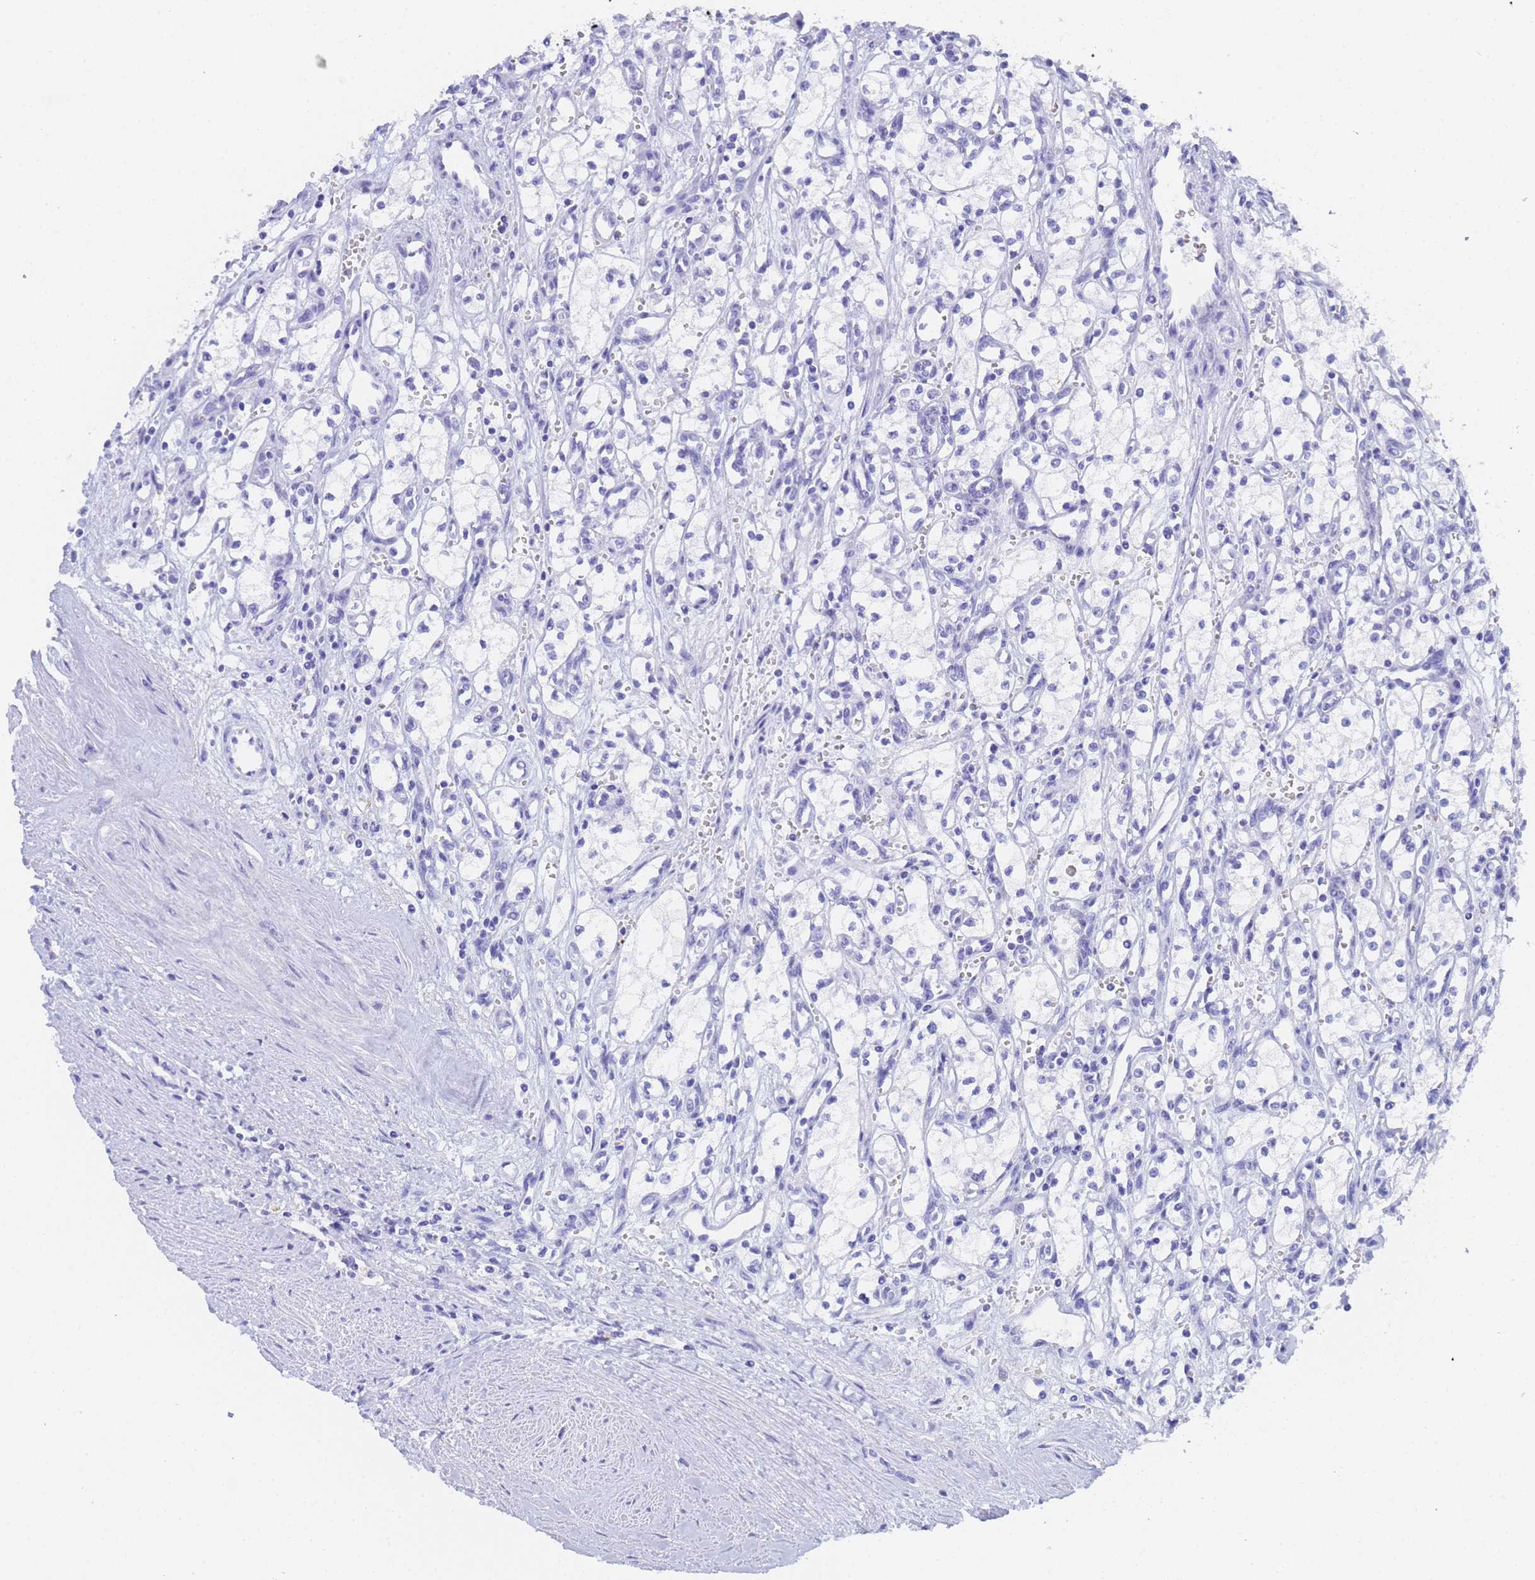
{"staining": {"intensity": "negative", "quantity": "none", "location": "none"}, "tissue": "renal cancer", "cell_type": "Tumor cells", "image_type": "cancer", "snomed": [{"axis": "morphology", "description": "Adenocarcinoma, NOS"}, {"axis": "topography", "description": "Kidney"}], "caption": "The histopathology image demonstrates no significant expression in tumor cells of renal cancer.", "gene": "STATH", "patient": {"sex": "male", "age": 59}}